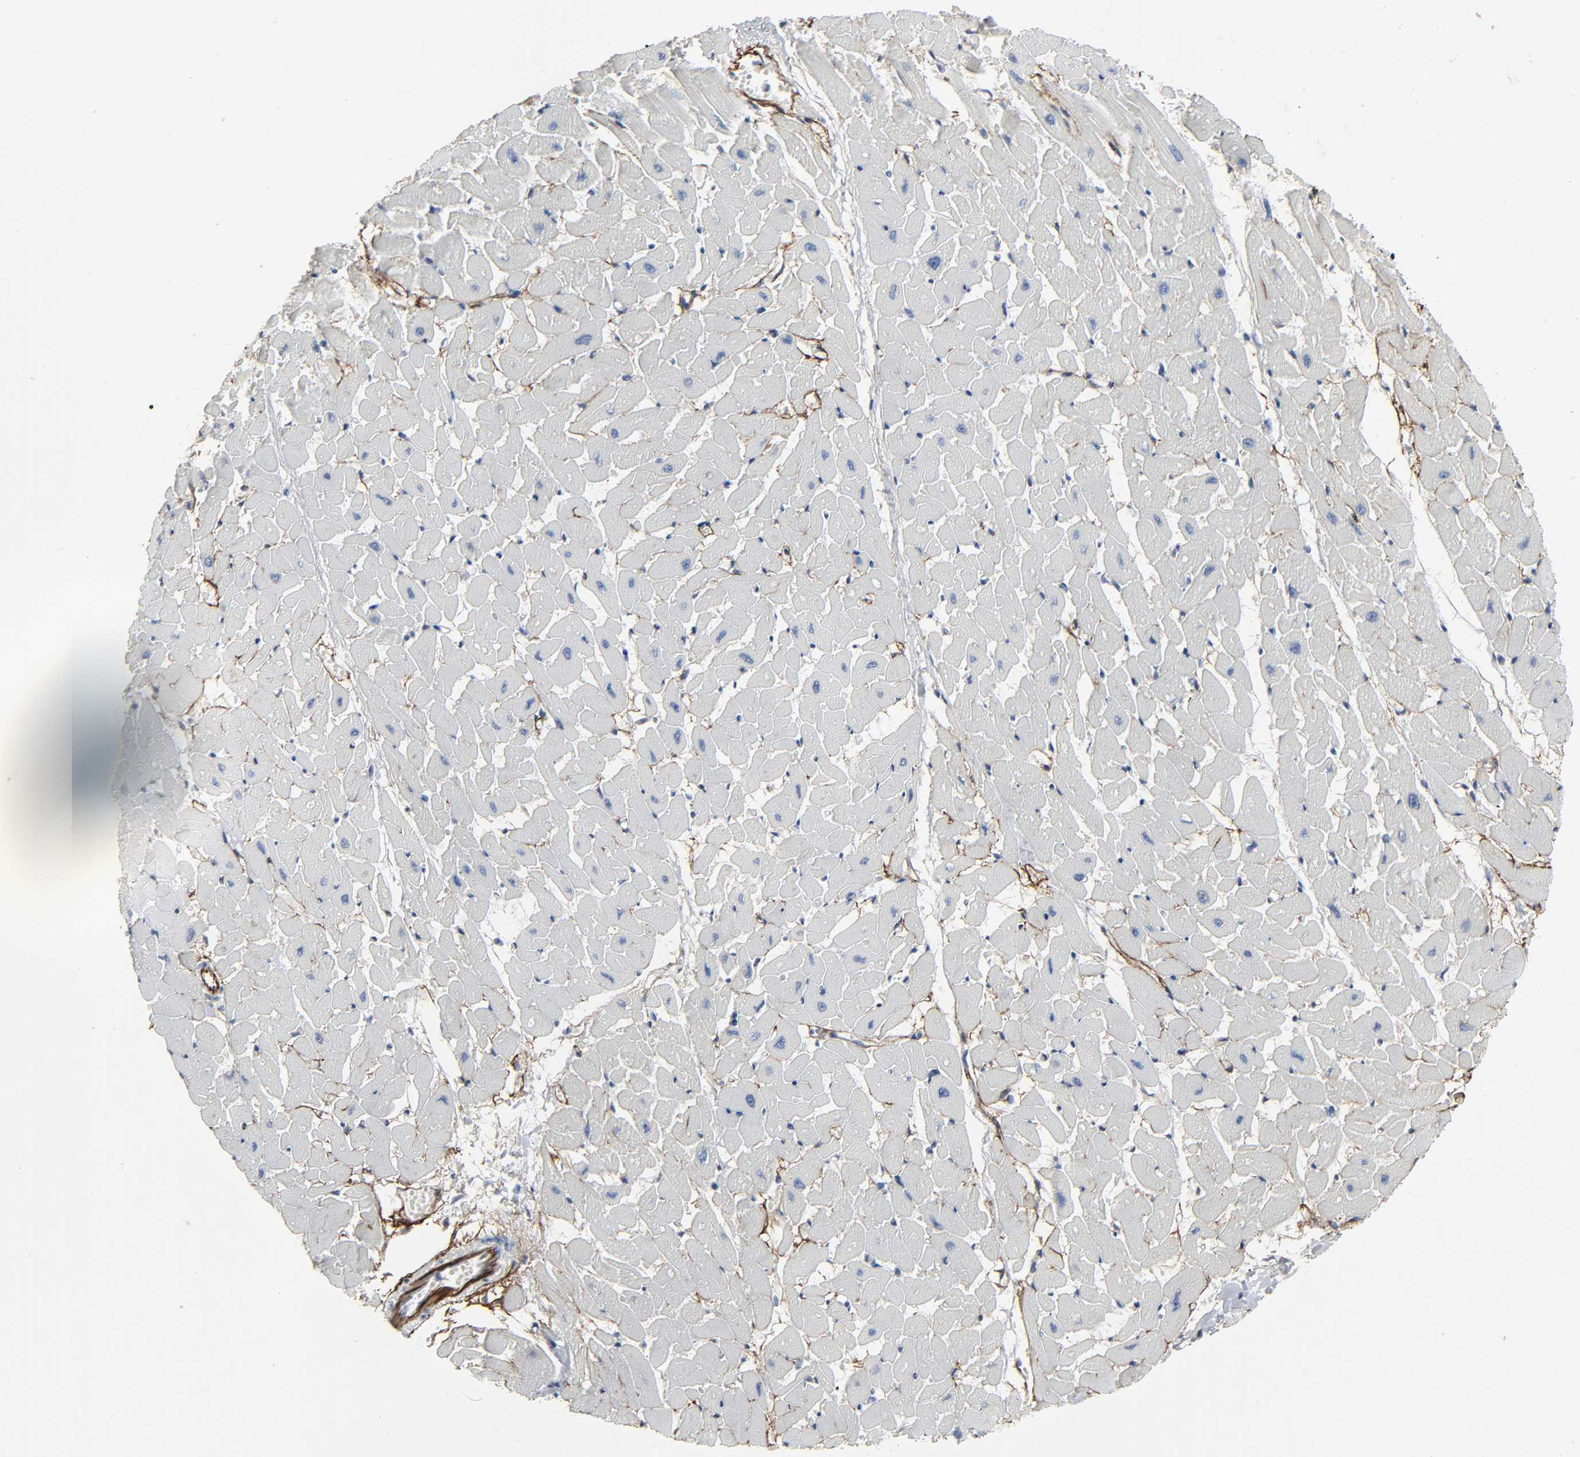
{"staining": {"intensity": "negative", "quantity": "none", "location": "none"}, "tissue": "heart muscle", "cell_type": "Cardiomyocytes", "image_type": "normal", "snomed": [{"axis": "morphology", "description": "Normal tissue, NOS"}, {"axis": "topography", "description": "Heart"}], "caption": "Human heart muscle stained for a protein using immunohistochemistry exhibits no staining in cardiomyocytes.", "gene": "FBLN5", "patient": {"sex": "female", "age": 19}}